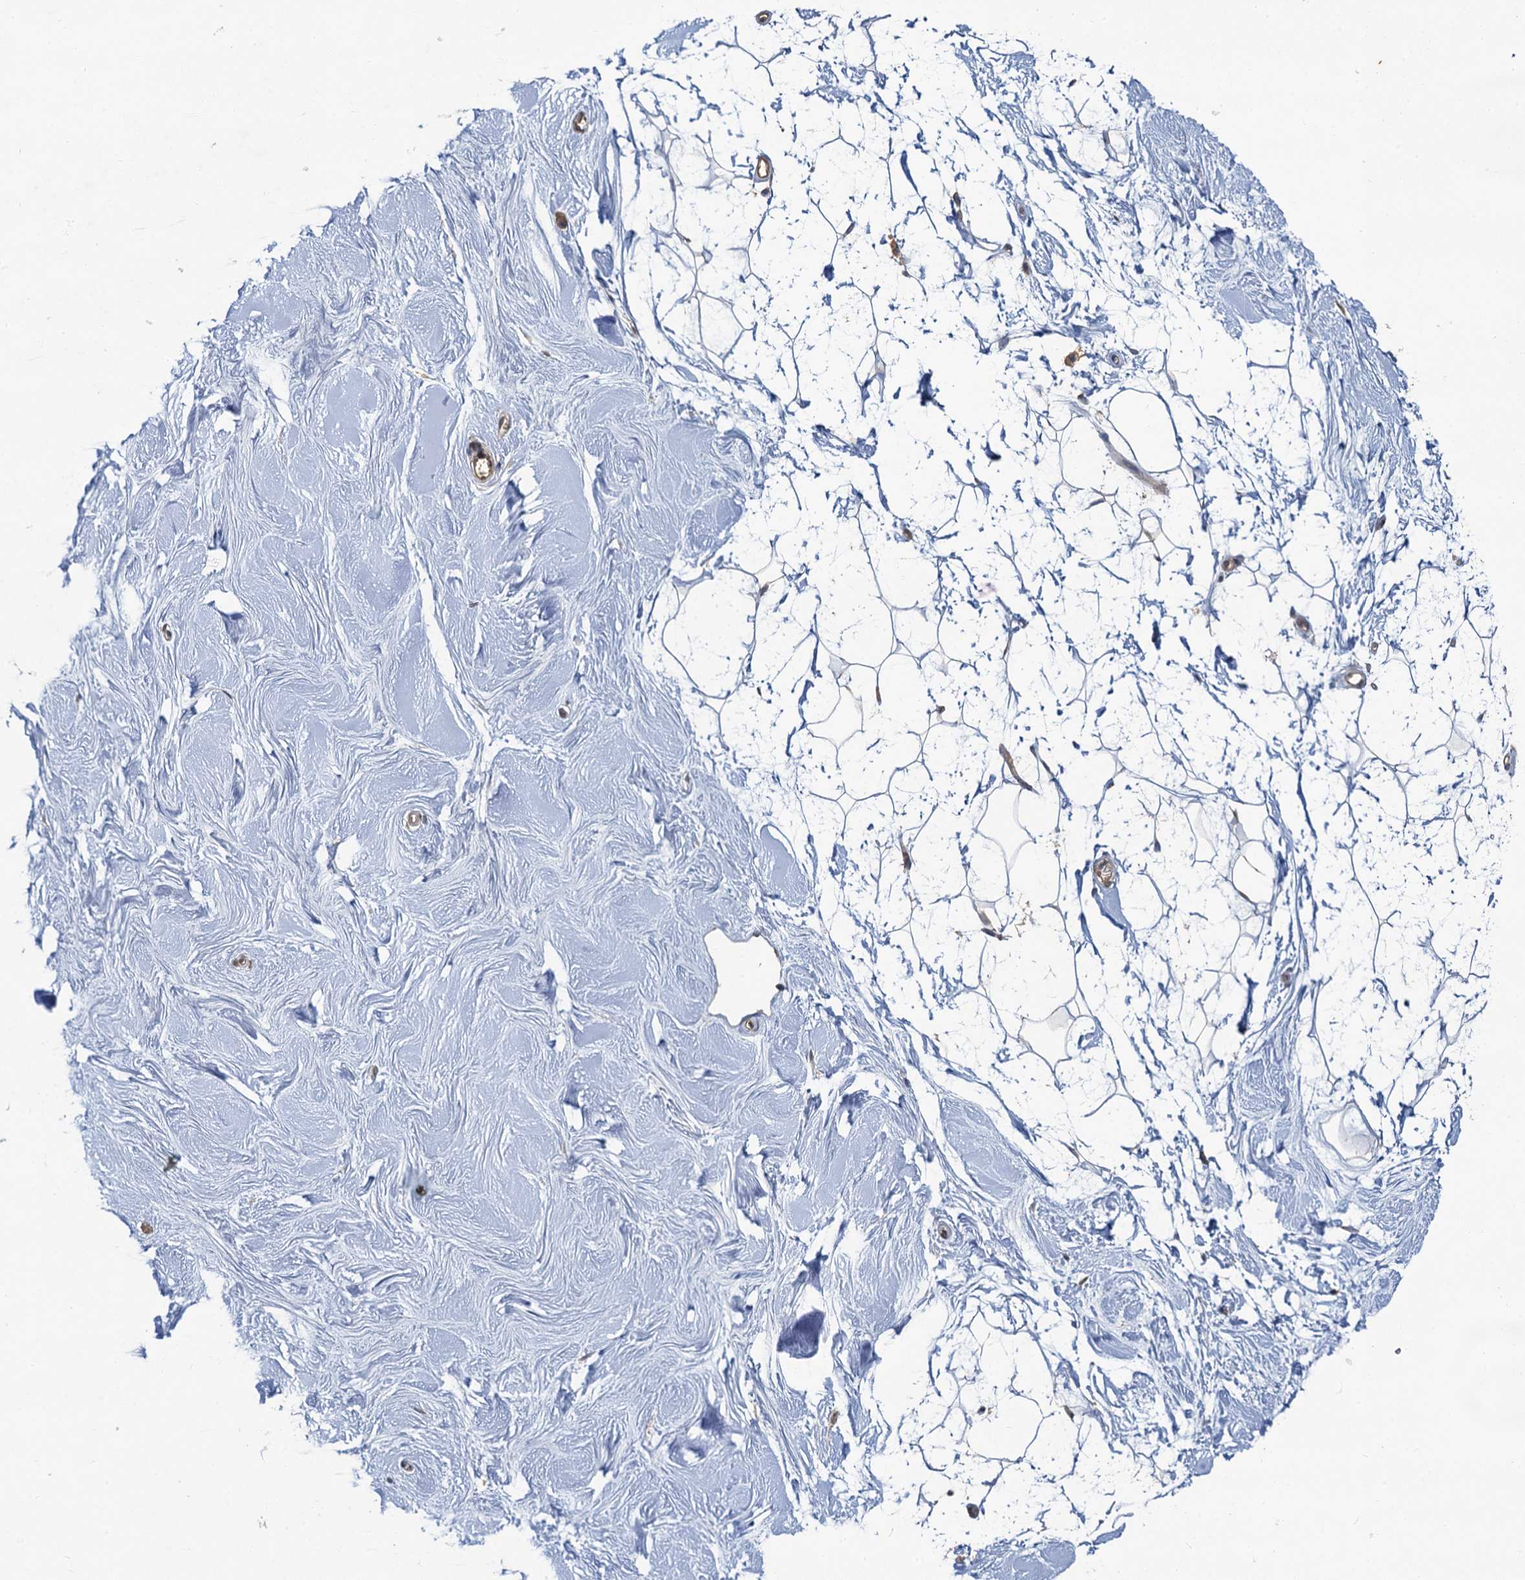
{"staining": {"intensity": "negative", "quantity": "none", "location": "none"}, "tissue": "breast", "cell_type": "Adipocytes", "image_type": "normal", "snomed": [{"axis": "morphology", "description": "Normal tissue, NOS"}, {"axis": "topography", "description": "Breast"}], "caption": "The immunohistochemistry histopathology image has no significant expression in adipocytes of breast.", "gene": "ZNF324", "patient": {"sex": "female", "age": 26}}